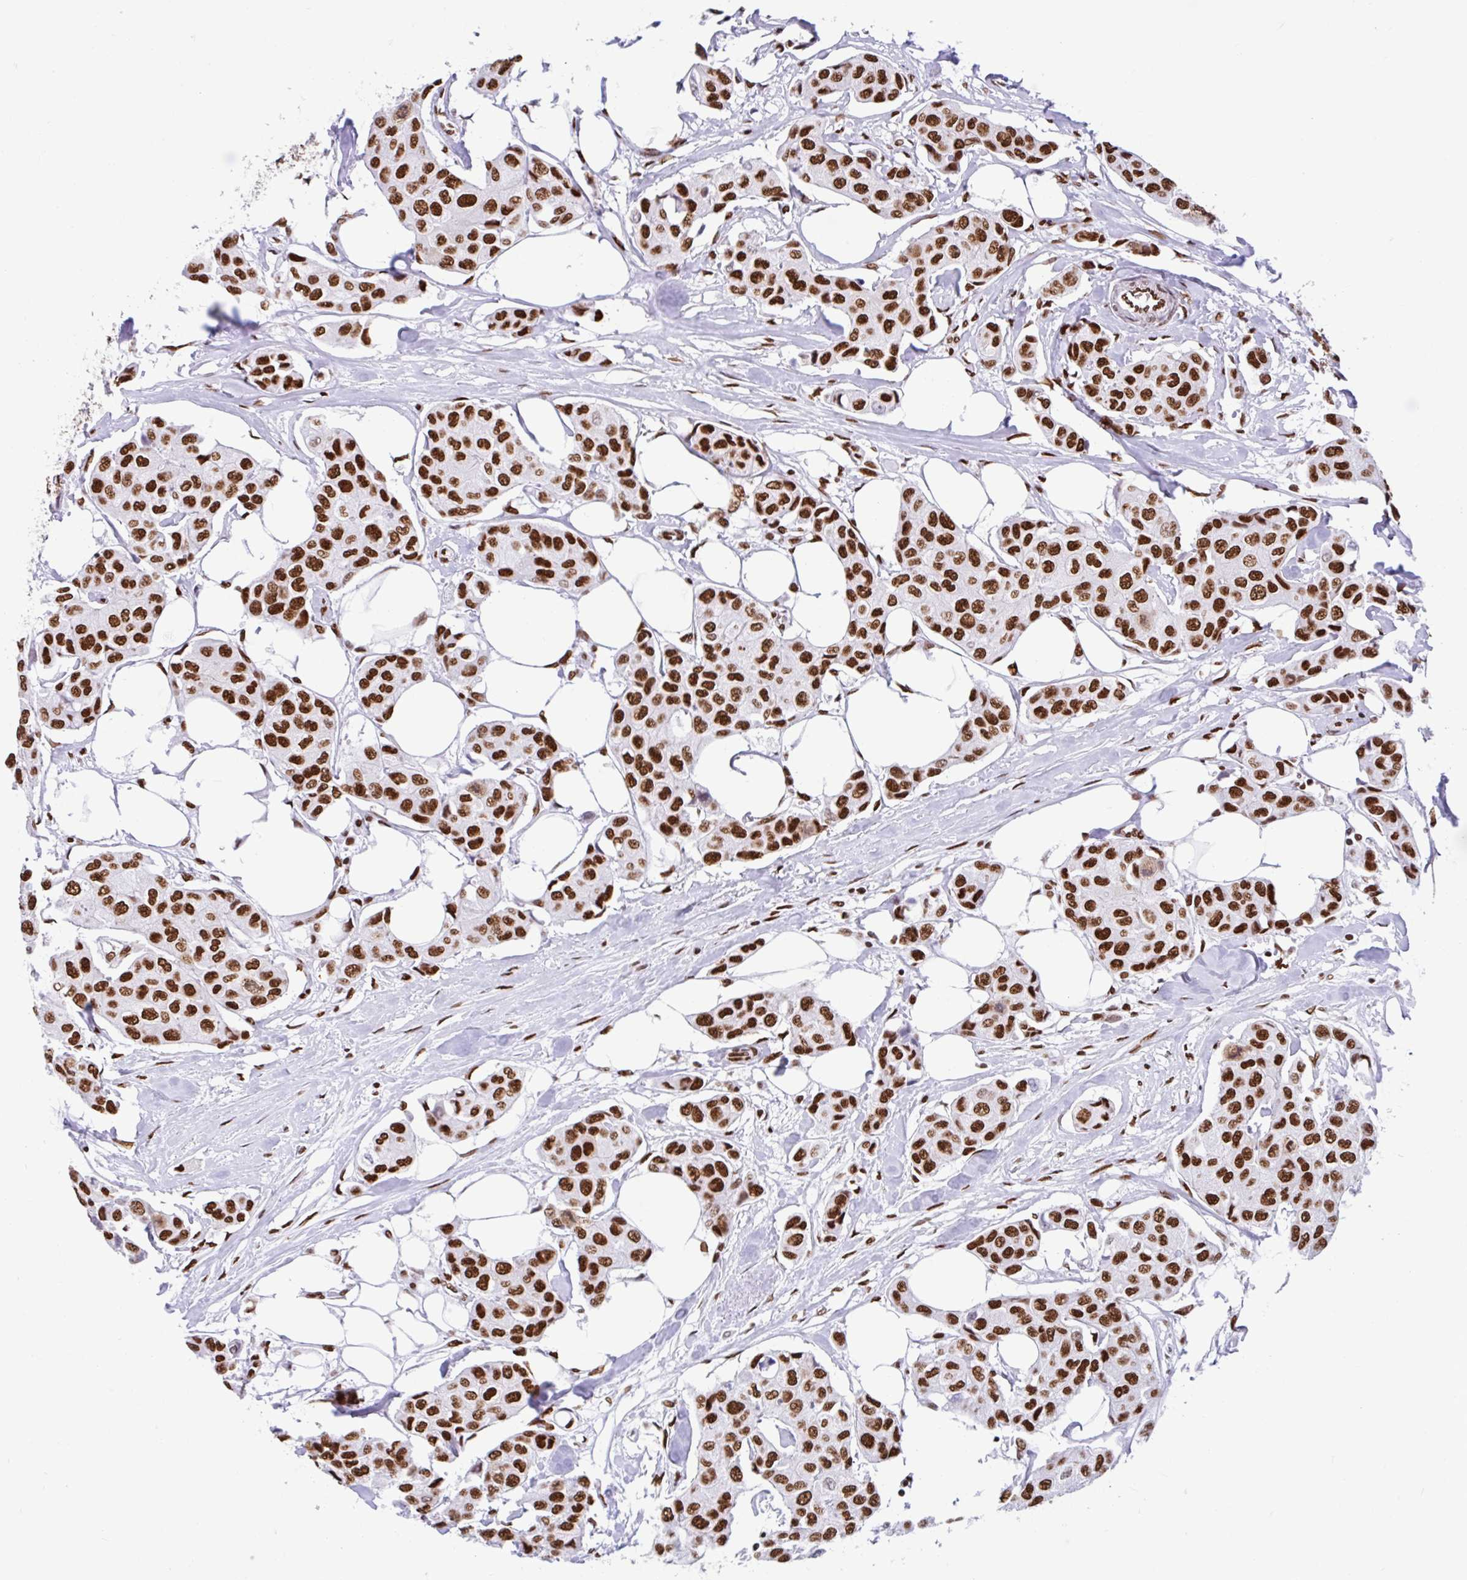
{"staining": {"intensity": "strong", "quantity": ">75%", "location": "nuclear"}, "tissue": "breast cancer", "cell_type": "Tumor cells", "image_type": "cancer", "snomed": [{"axis": "morphology", "description": "Duct carcinoma"}, {"axis": "topography", "description": "Breast"}, {"axis": "topography", "description": "Lymph node"}], "caption": "Human breast infiltrating ductal carcinoma stained with a protein marker shows strong staining in tumor cells.", "gene": "KHDRBS1", "patient": {"sex": "female", "age": 80}}